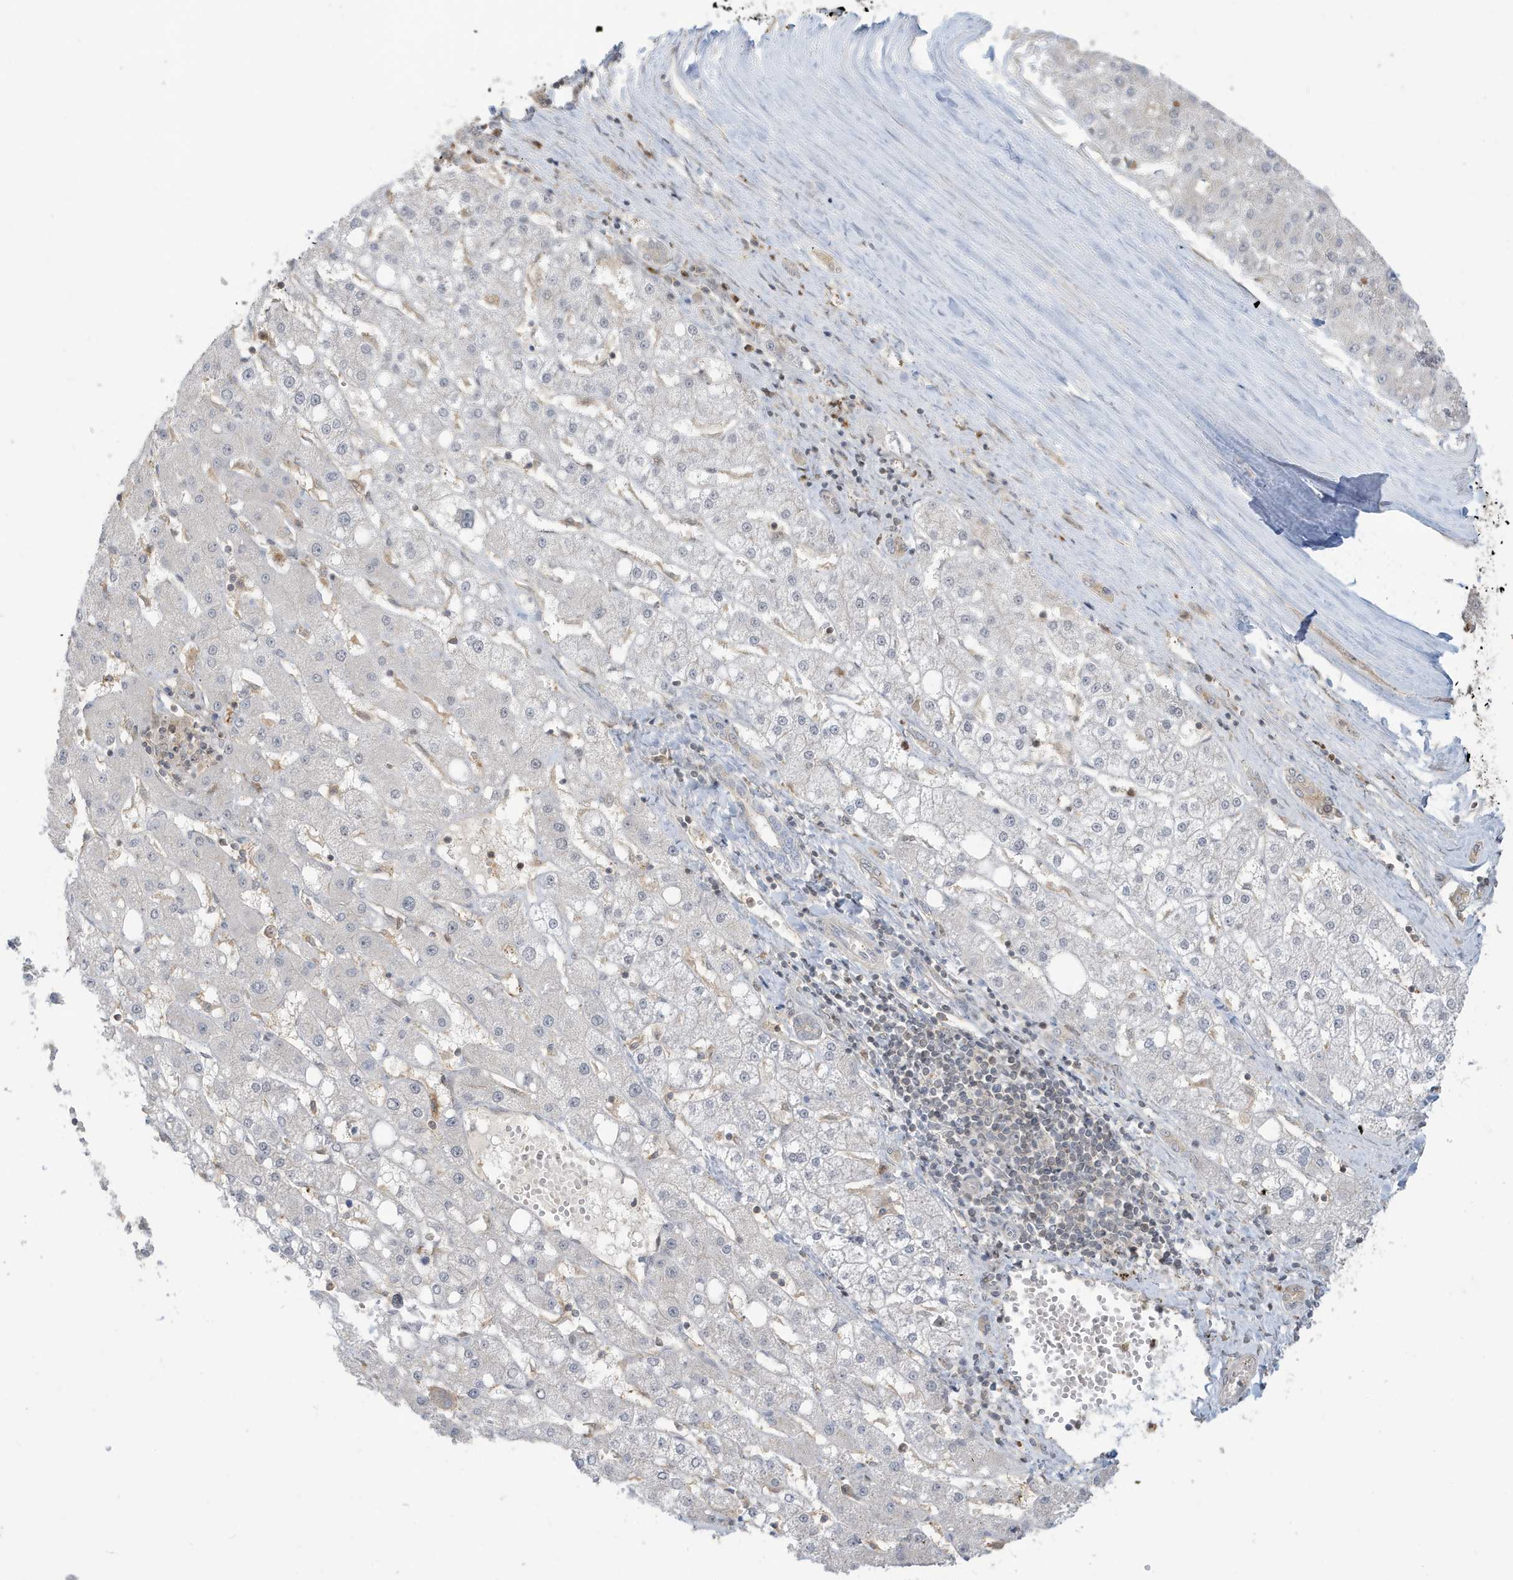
{"staining": {"intensity": "negative", "quantity": "none", "location": "none"}, "tissue": "liver cancer", "cell_type": "Tumor cells", "image_type": "cancer", "snomed": [{"axis": "morphology", "description": "Carcinoma, Hepatocellular, NOS"}, {"axis": "topography", "description": "Liver"}], "caption": "IHC of human liver cancer (hepatocellular carcinoma) exhibits no positivity in tumor cells.", "gene": "PRRT3", "patient": {"sex": "male", "age": 67}}